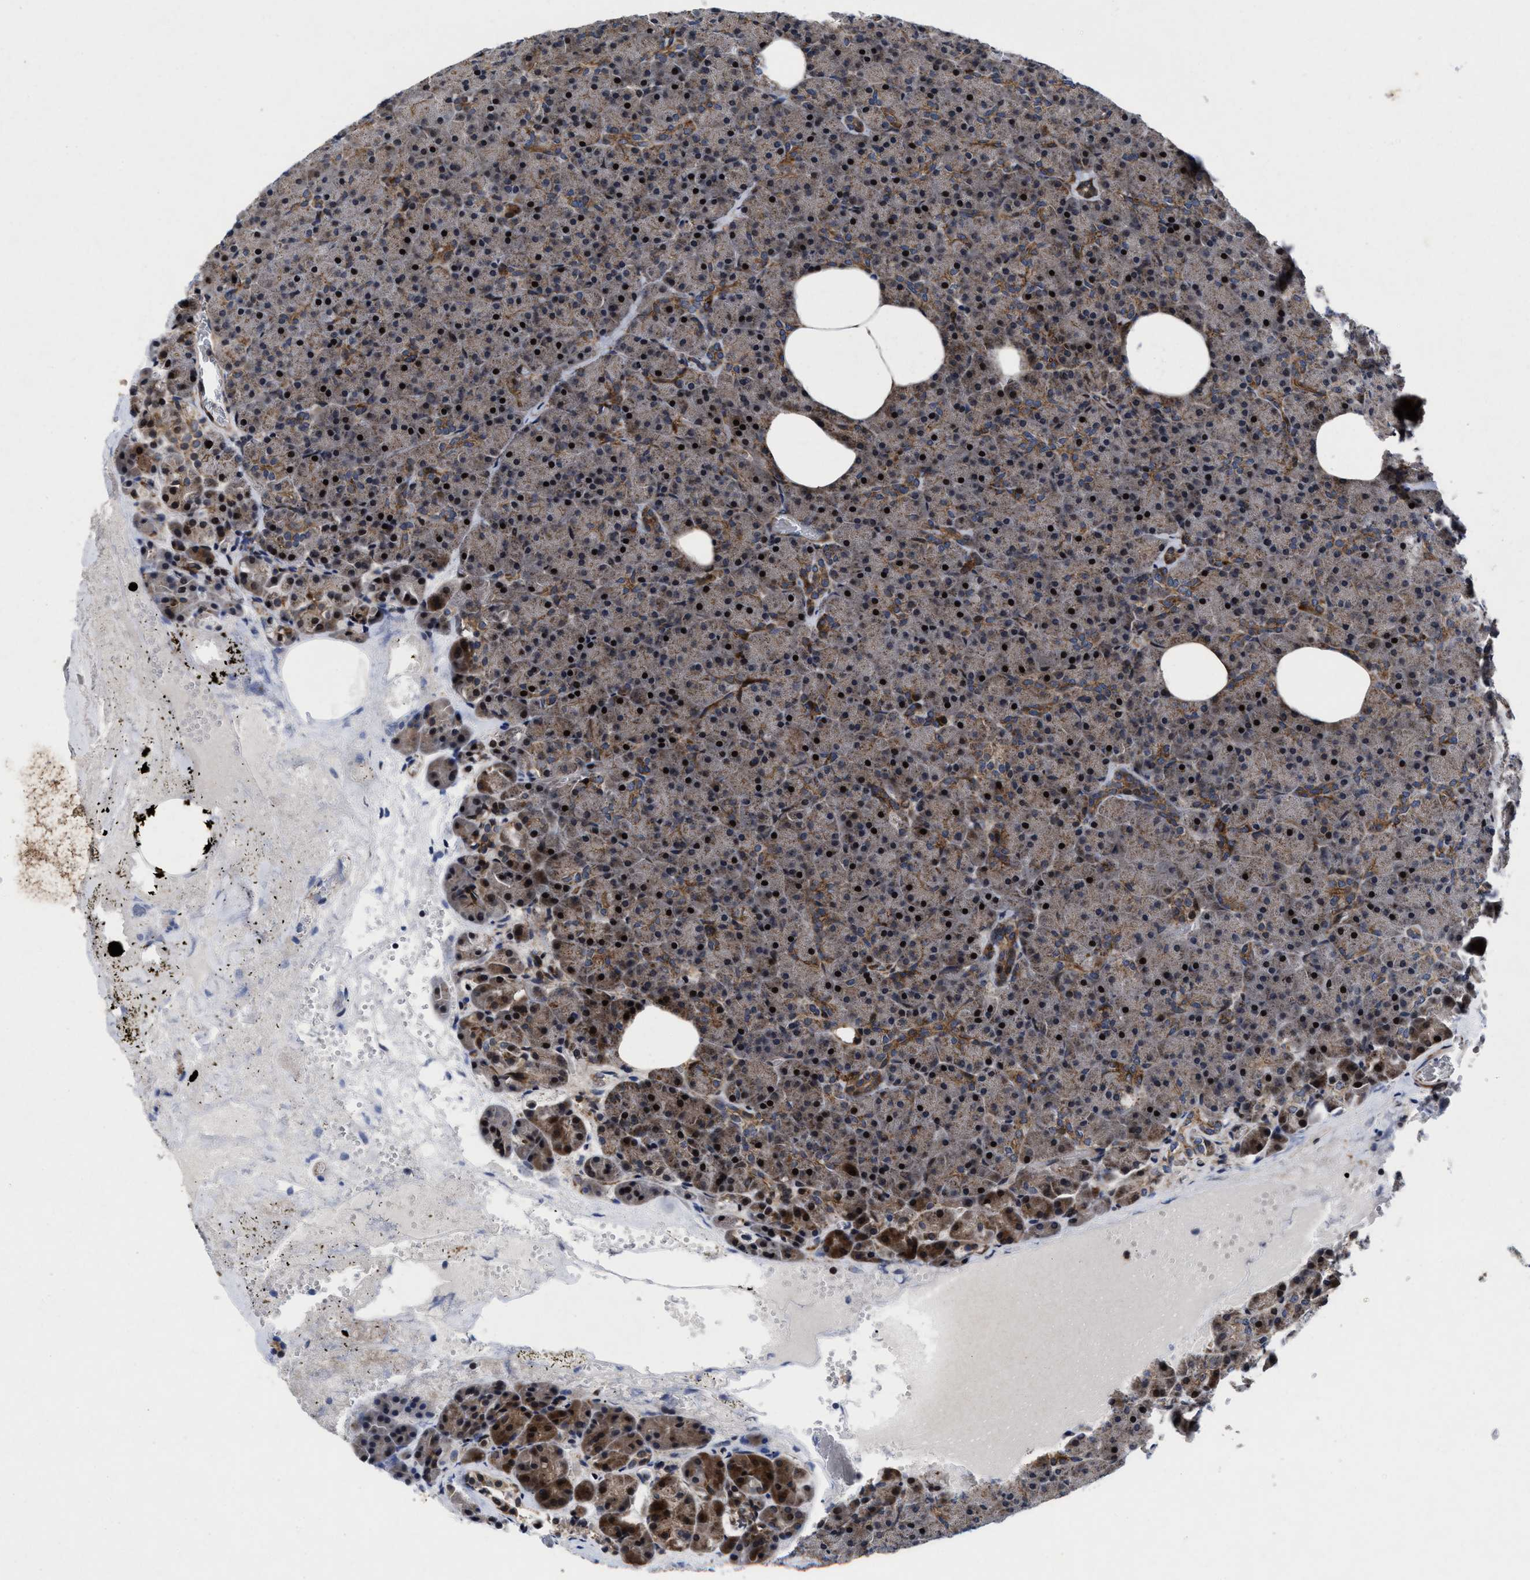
{"staining": {"intensity": "moderate", "quantity": ">75%", "location": "cytoplasmic/membranous,nuclear"}, "tissue": "pancreas", "cell_type": "Exocrine glandular cells", "image_type": "normal", "snomed": [{"axis": "morphology", "description": "Normal tissue, NOS"}, {"axis": "morphology", "description": "Carcinoid, malignant, NOS"}, {"axis": "topography", "description": "Pancreas"}], "caption": "About >75% of exocrine glandular cells in benign human pancreas reveal moderate cytoplasmic/membranous,nuclear protein positivity as visualized by brown immunohistochemical staining.", "gene": "MRPL50", "patient": {"sex": "female", "age": 35}}